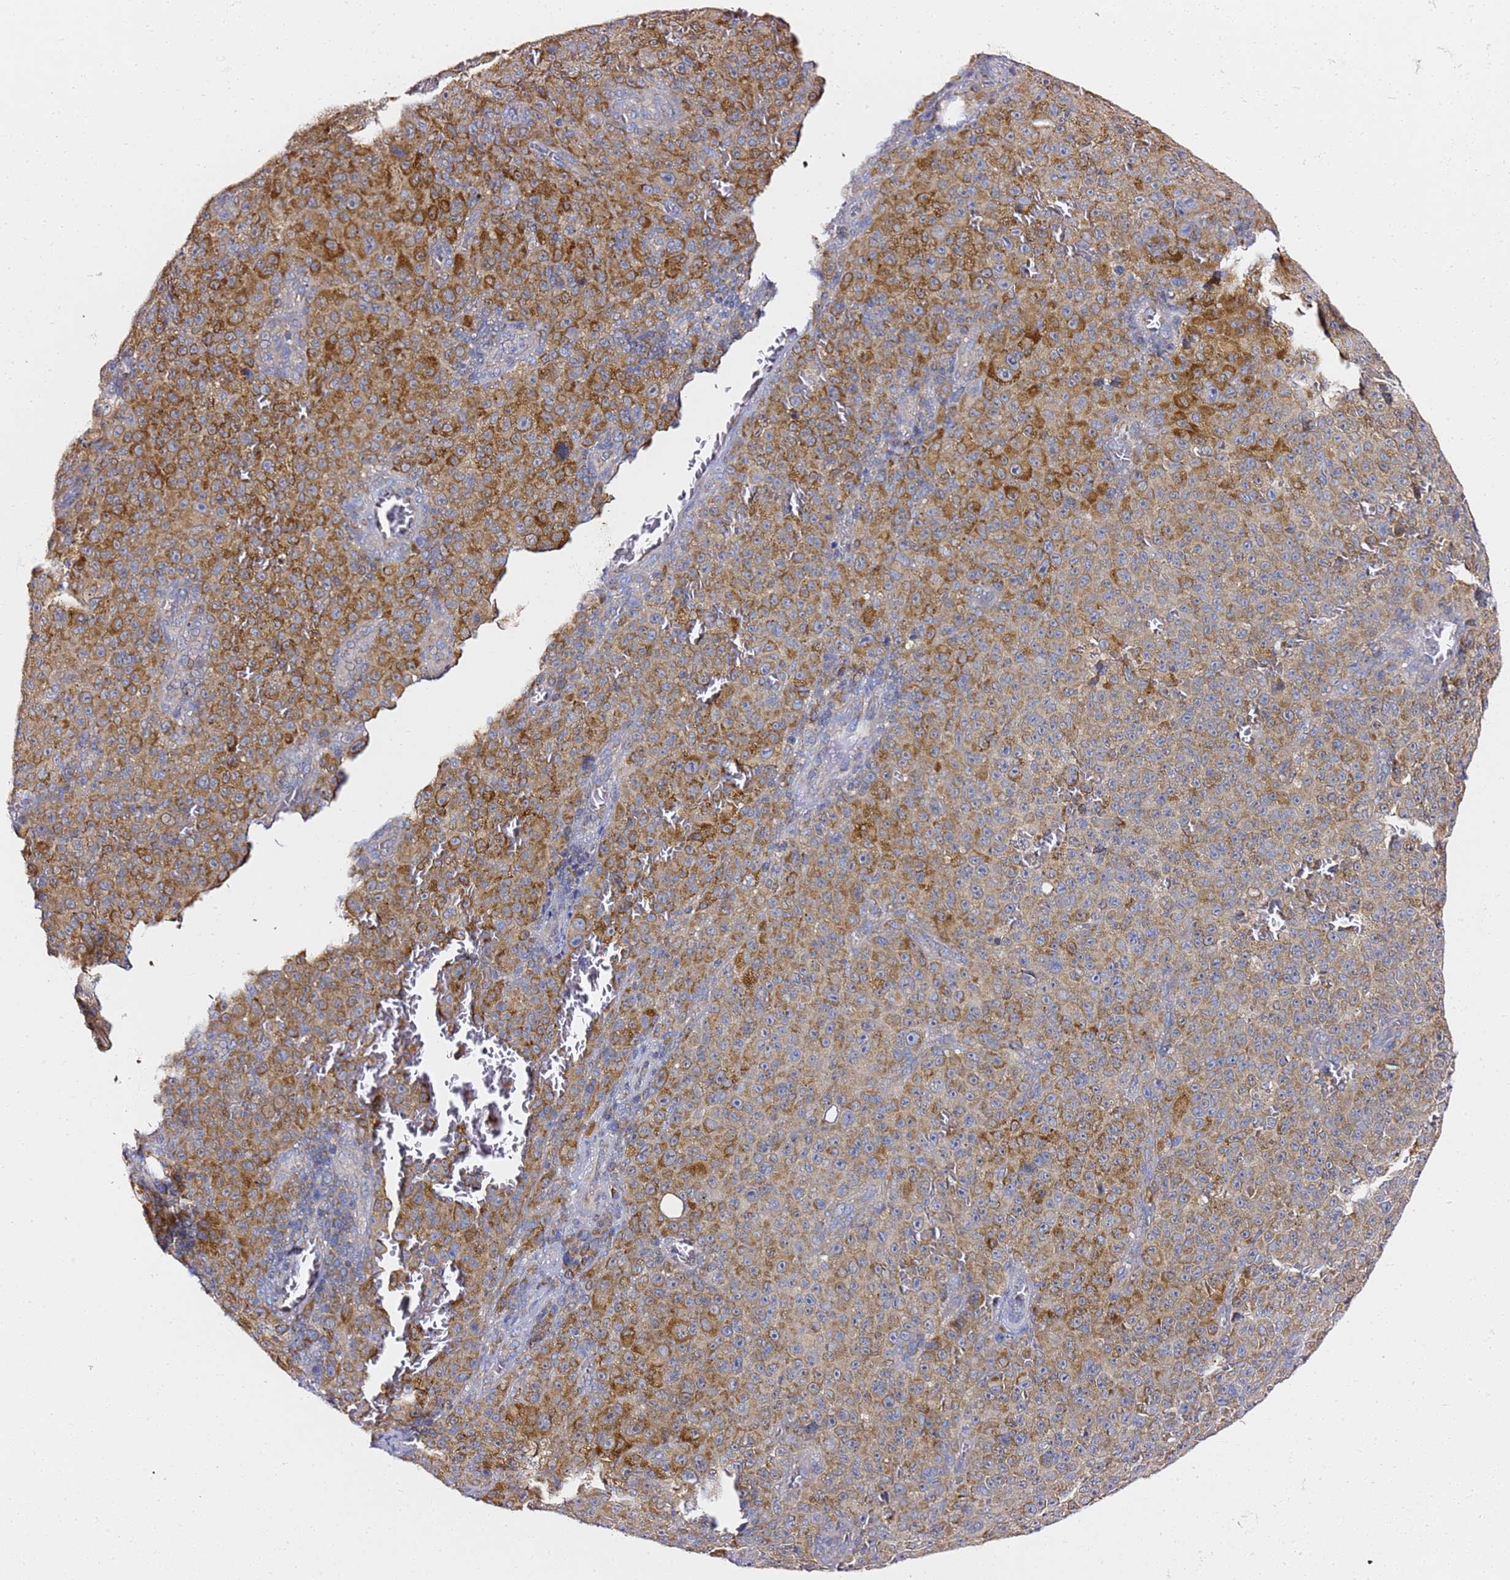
{"staining": {"intensity": "strong", "quantity": "25%-75%", "location": "cytoplasmic/membranous"}, "tissue": "melanoma", "cell_type": "Tumor cells", "image_type": "cancer", "snomed": [{"axis": "morphology", "description": "Malignant melanoma, NOS"}, {"axis": "topography", "description": "Skin"}], "caption": "Malignant melanoma stained for a protein (brown) shows strong cytoplasmic/membranous positive positivity in approximately 25%-75% of tumor cells.", "gene": "C19orf12", "patient": {"sex": "female", "age": 82}}